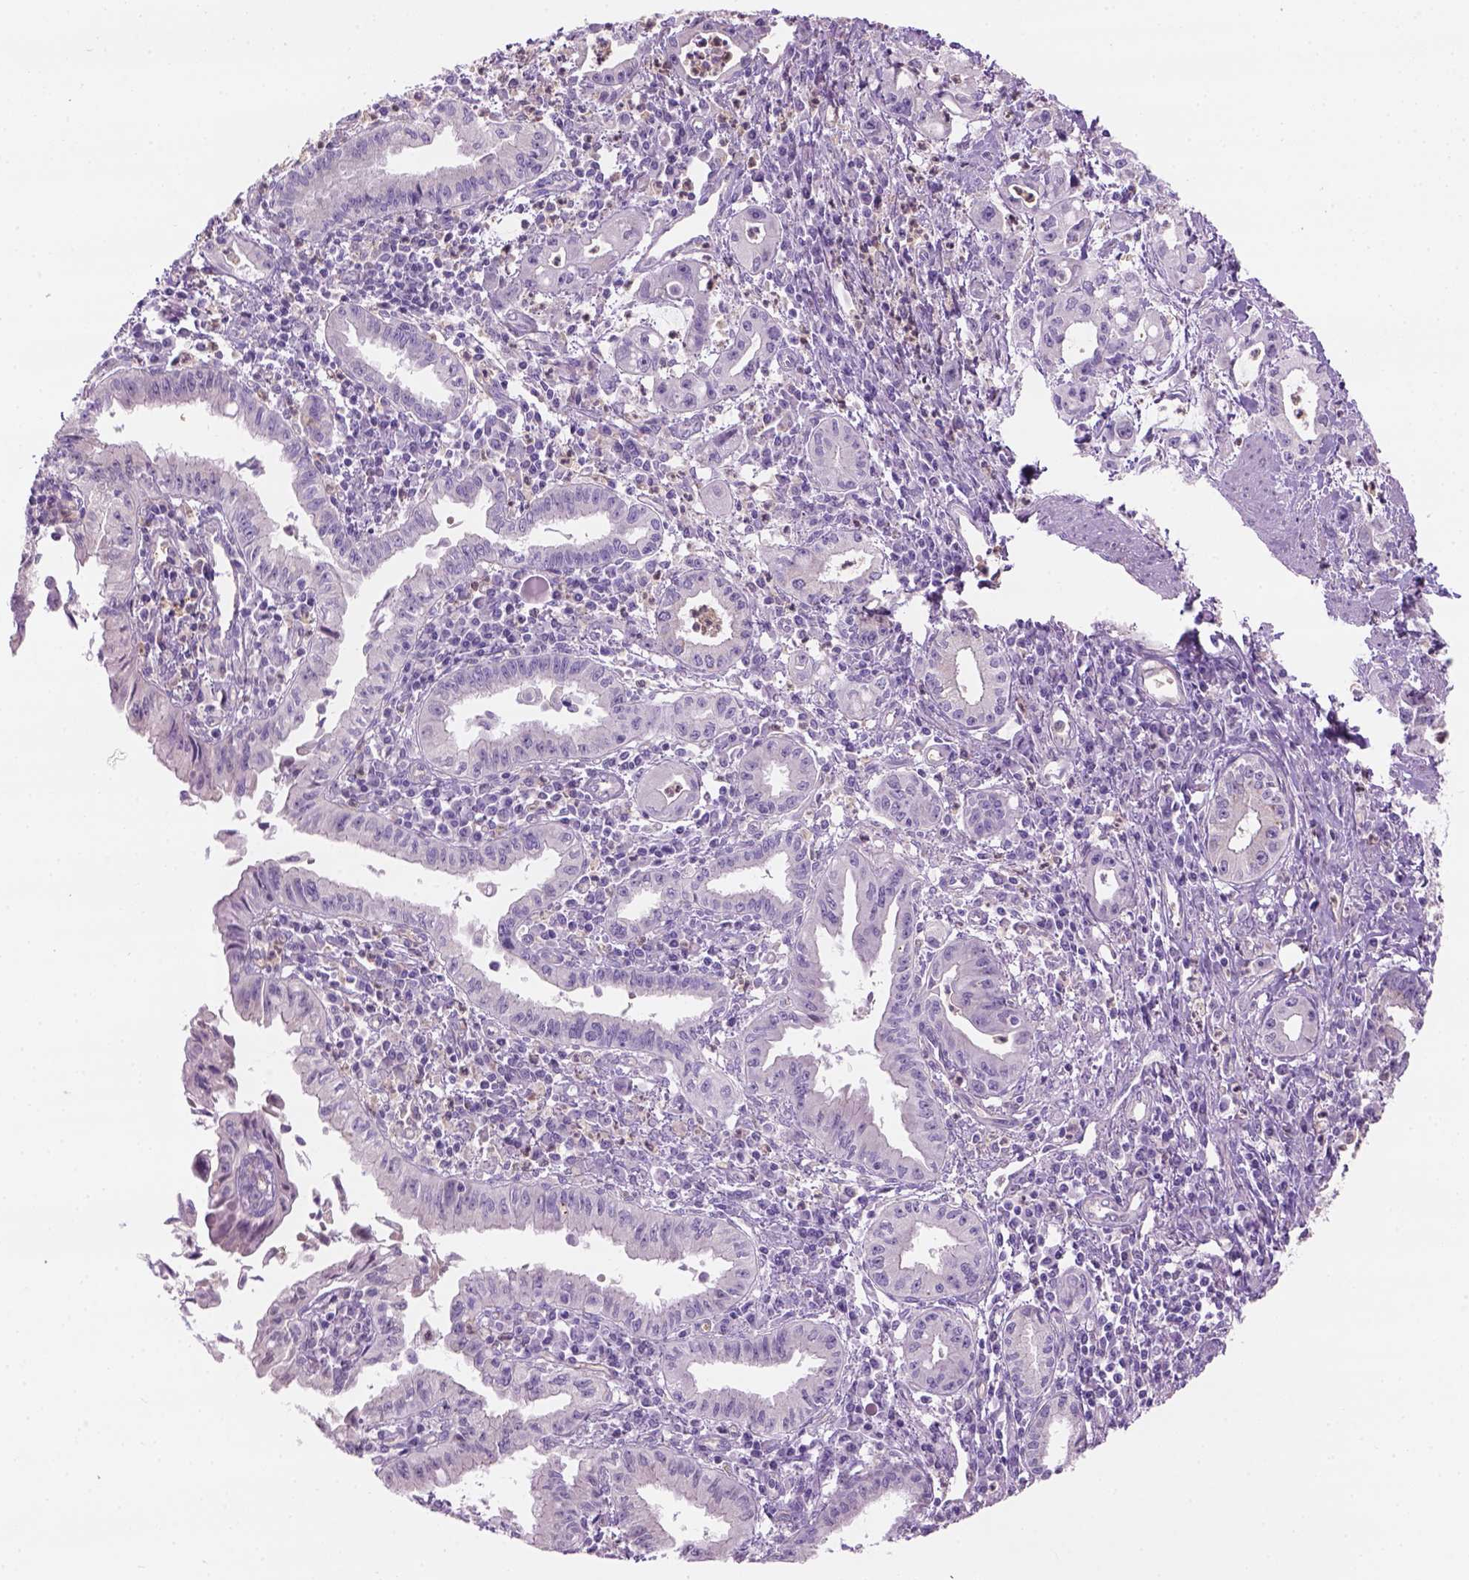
{"staining": {"intensity": "negative", "quantity": "none", "location": "none"}, "tissue": "pancreatic cancer", "cell_type": "Tumor cells", "image_type": "cancer", "snomed": [{"axis": "morphology", "description": "Adenocarcinoma, NOS"}, {"axis": "topography", "description": "Pancreas"}], "caption": "Tumor cells show no significant protein expression in adenocarcinoma (pancreatic). (DAB (3,3'-diaminobenzidine) immunohistochemistry, high magnification).", "gene": "CD84", "patient": {"sex": "male", "age": 72}}